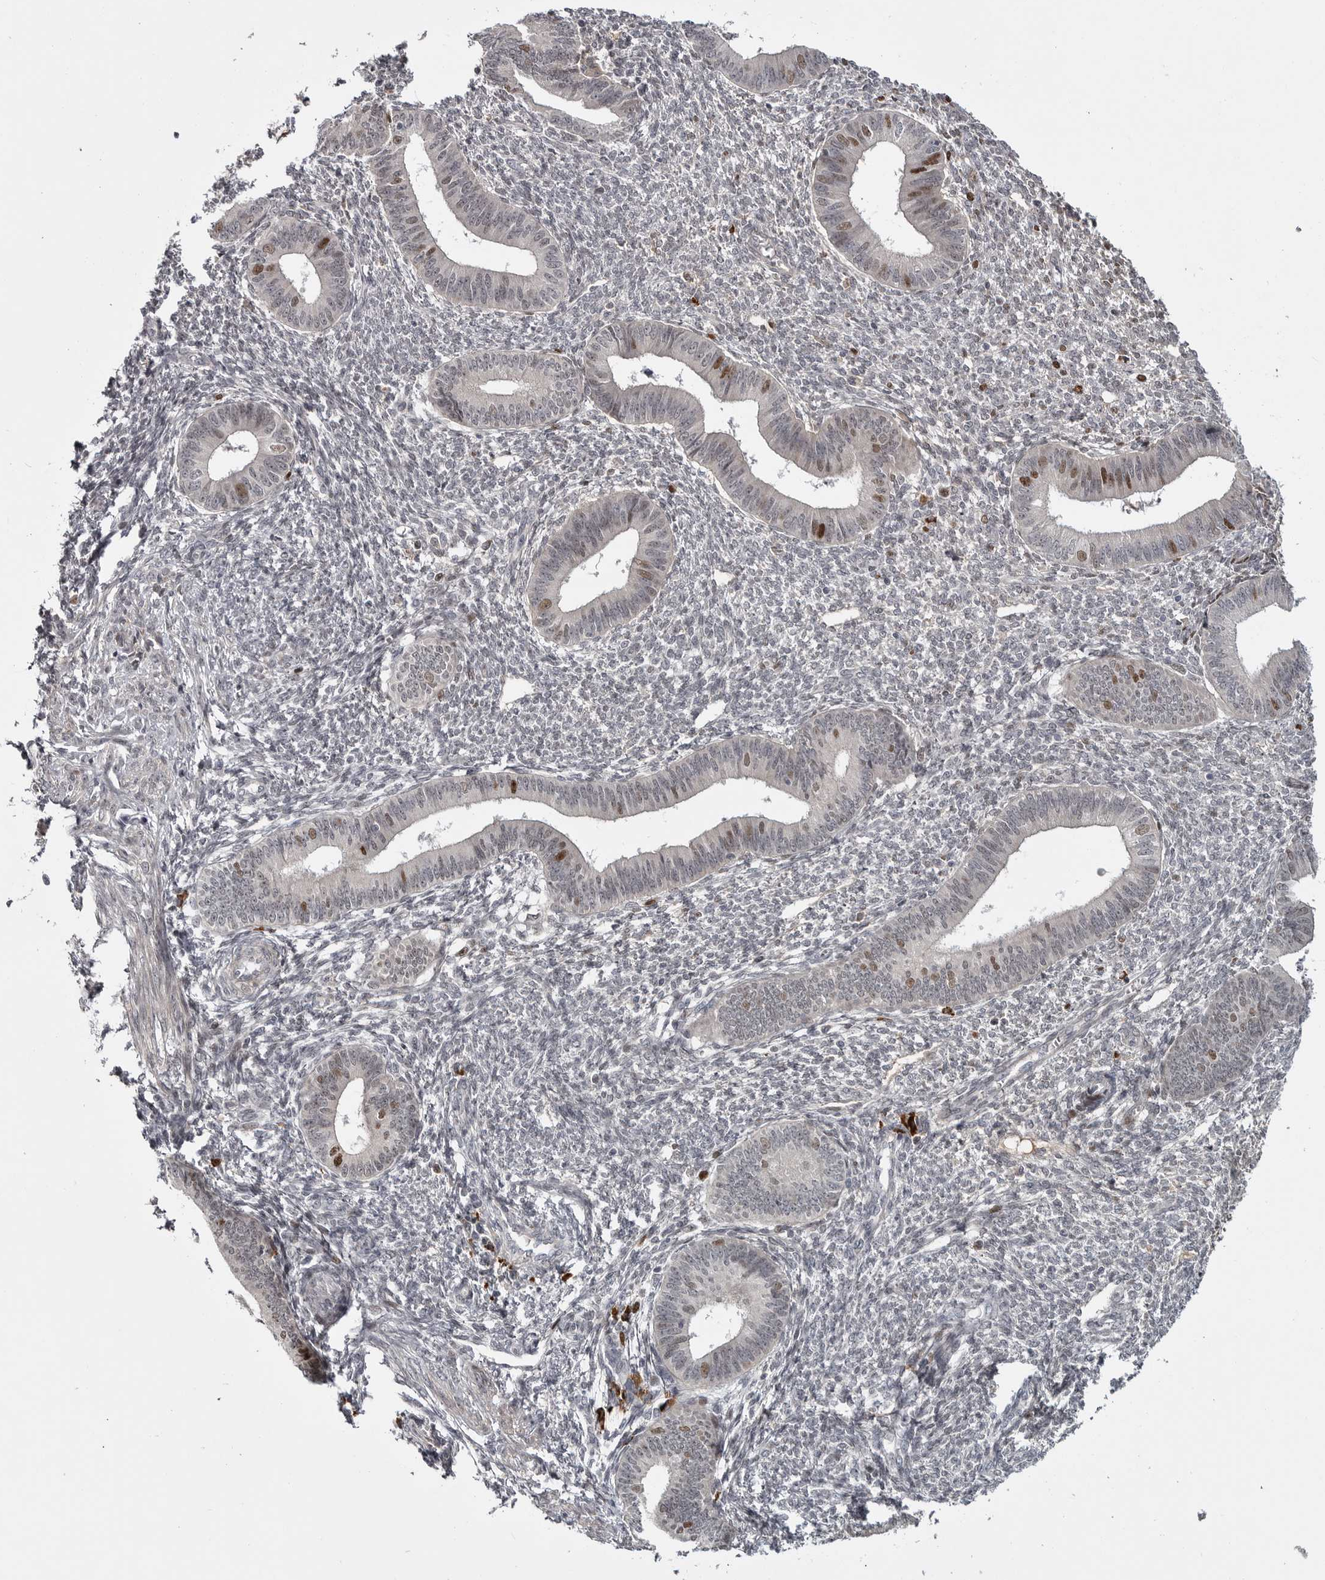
{"staining": {"intensity": "negative", "quantity": "none", "location": "none"}, "tissue": "endometrium", "cell_type": "Cells in endometrial stroma", "image_type": "normal", "snomed": [{"axis": "morphology", "description": "Normal tissue, NOS"}, {"axis": "topography", "description": "Endometrium"}], "caption": "Photomicrograph shows no protein staining in cells in endometrial stroma of normal endometrium.", "gene": "ZNF277", "patient": {"sex": "female", "age": 46}}